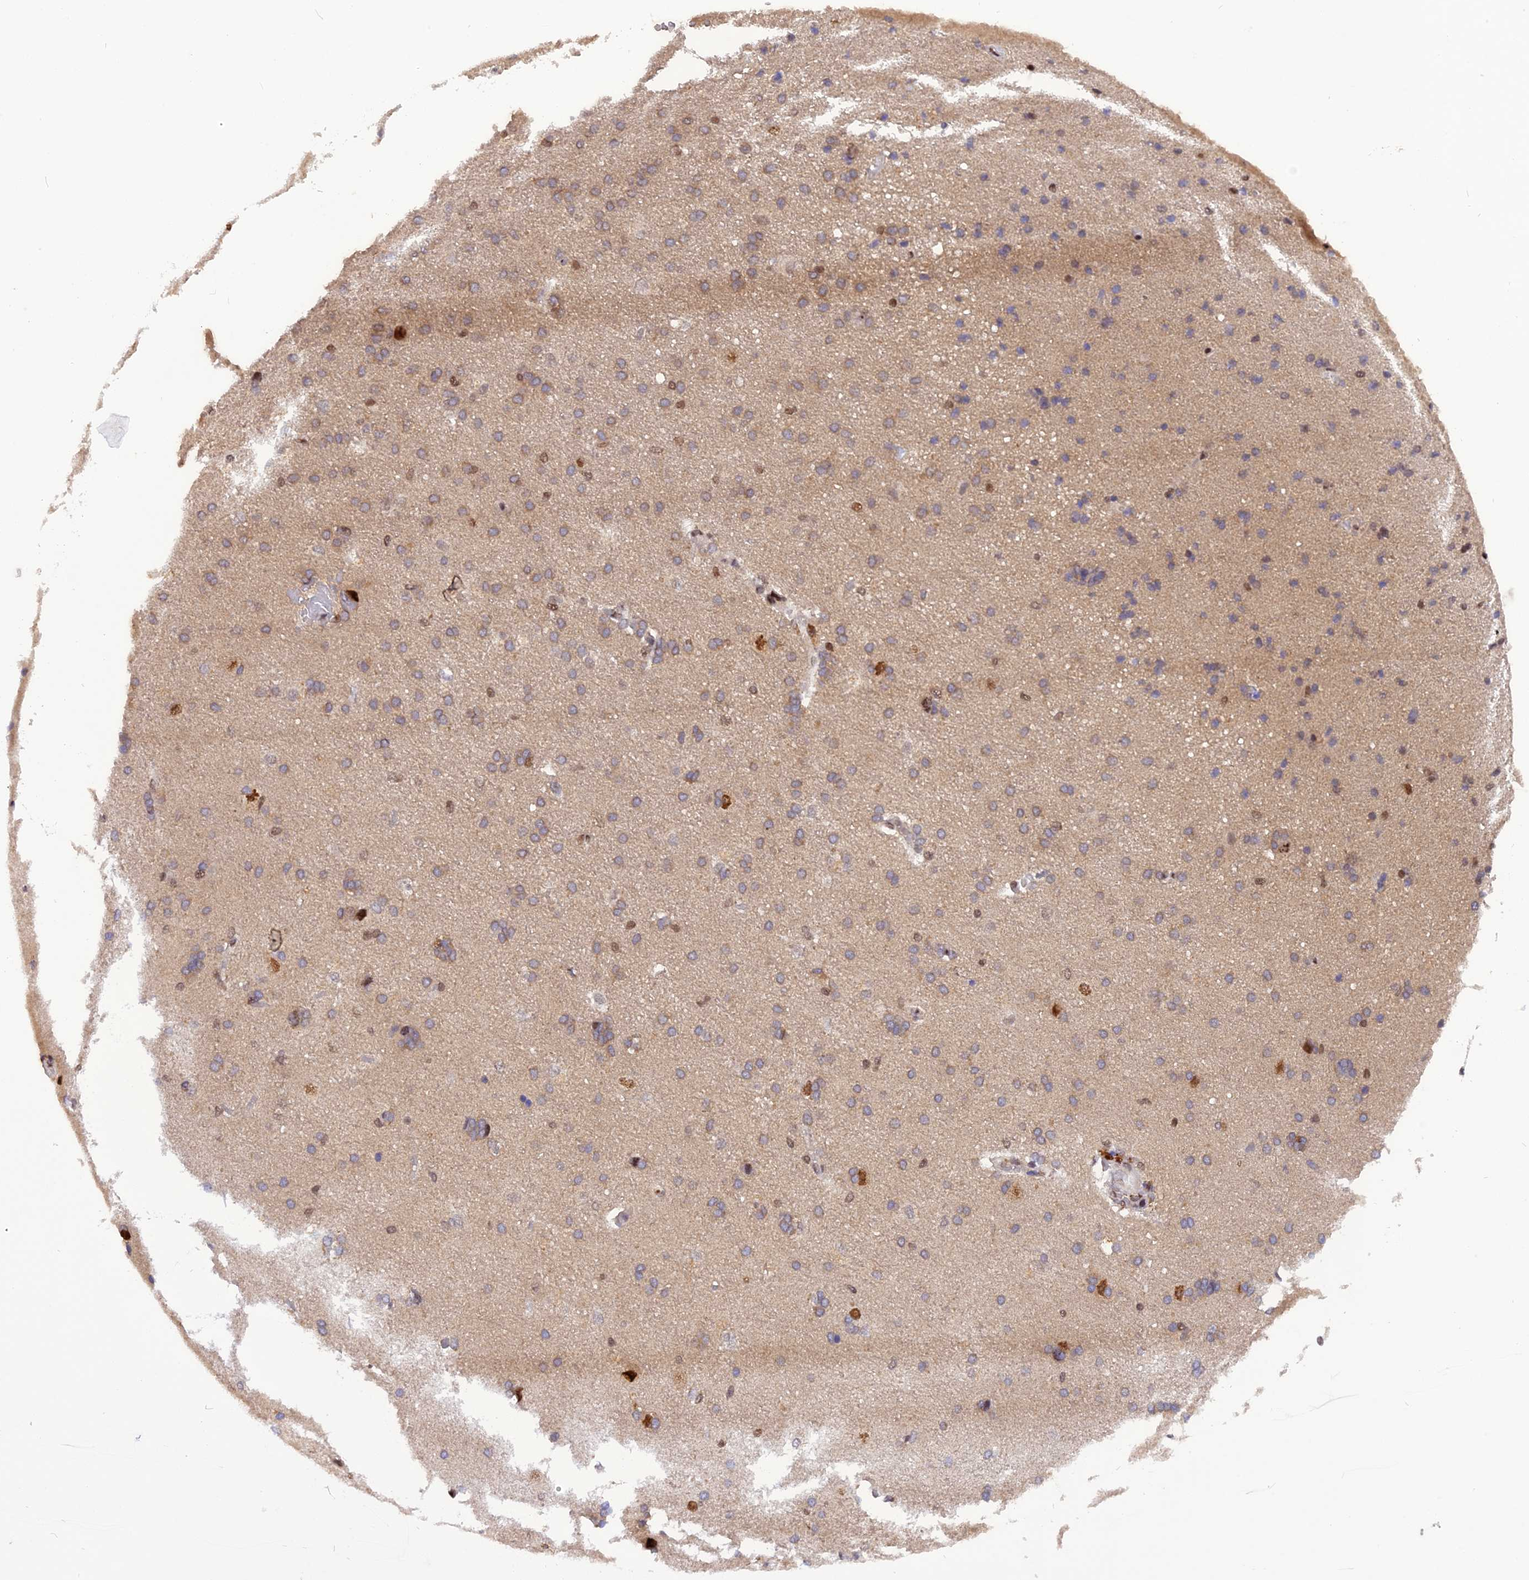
{"staining": {"intensity": "negative", "quantity": "none", "location": "none"}, "tissue": "cerebral cortex", "cell_type": "Endothelial cells", "image_type": "normal", "snomed": [{"axis": "morphology", "description": "Normal tissue, NOS"}, {"axis": "topography", "description": "Cerebral cortex"}], "caption": "Cerebral cortex stained for a protein using immunohistochemistry exhibits no positivity endothelial cells.", "gene": "RABGGTA", "patient": {"sex": "male", "age": 62}}